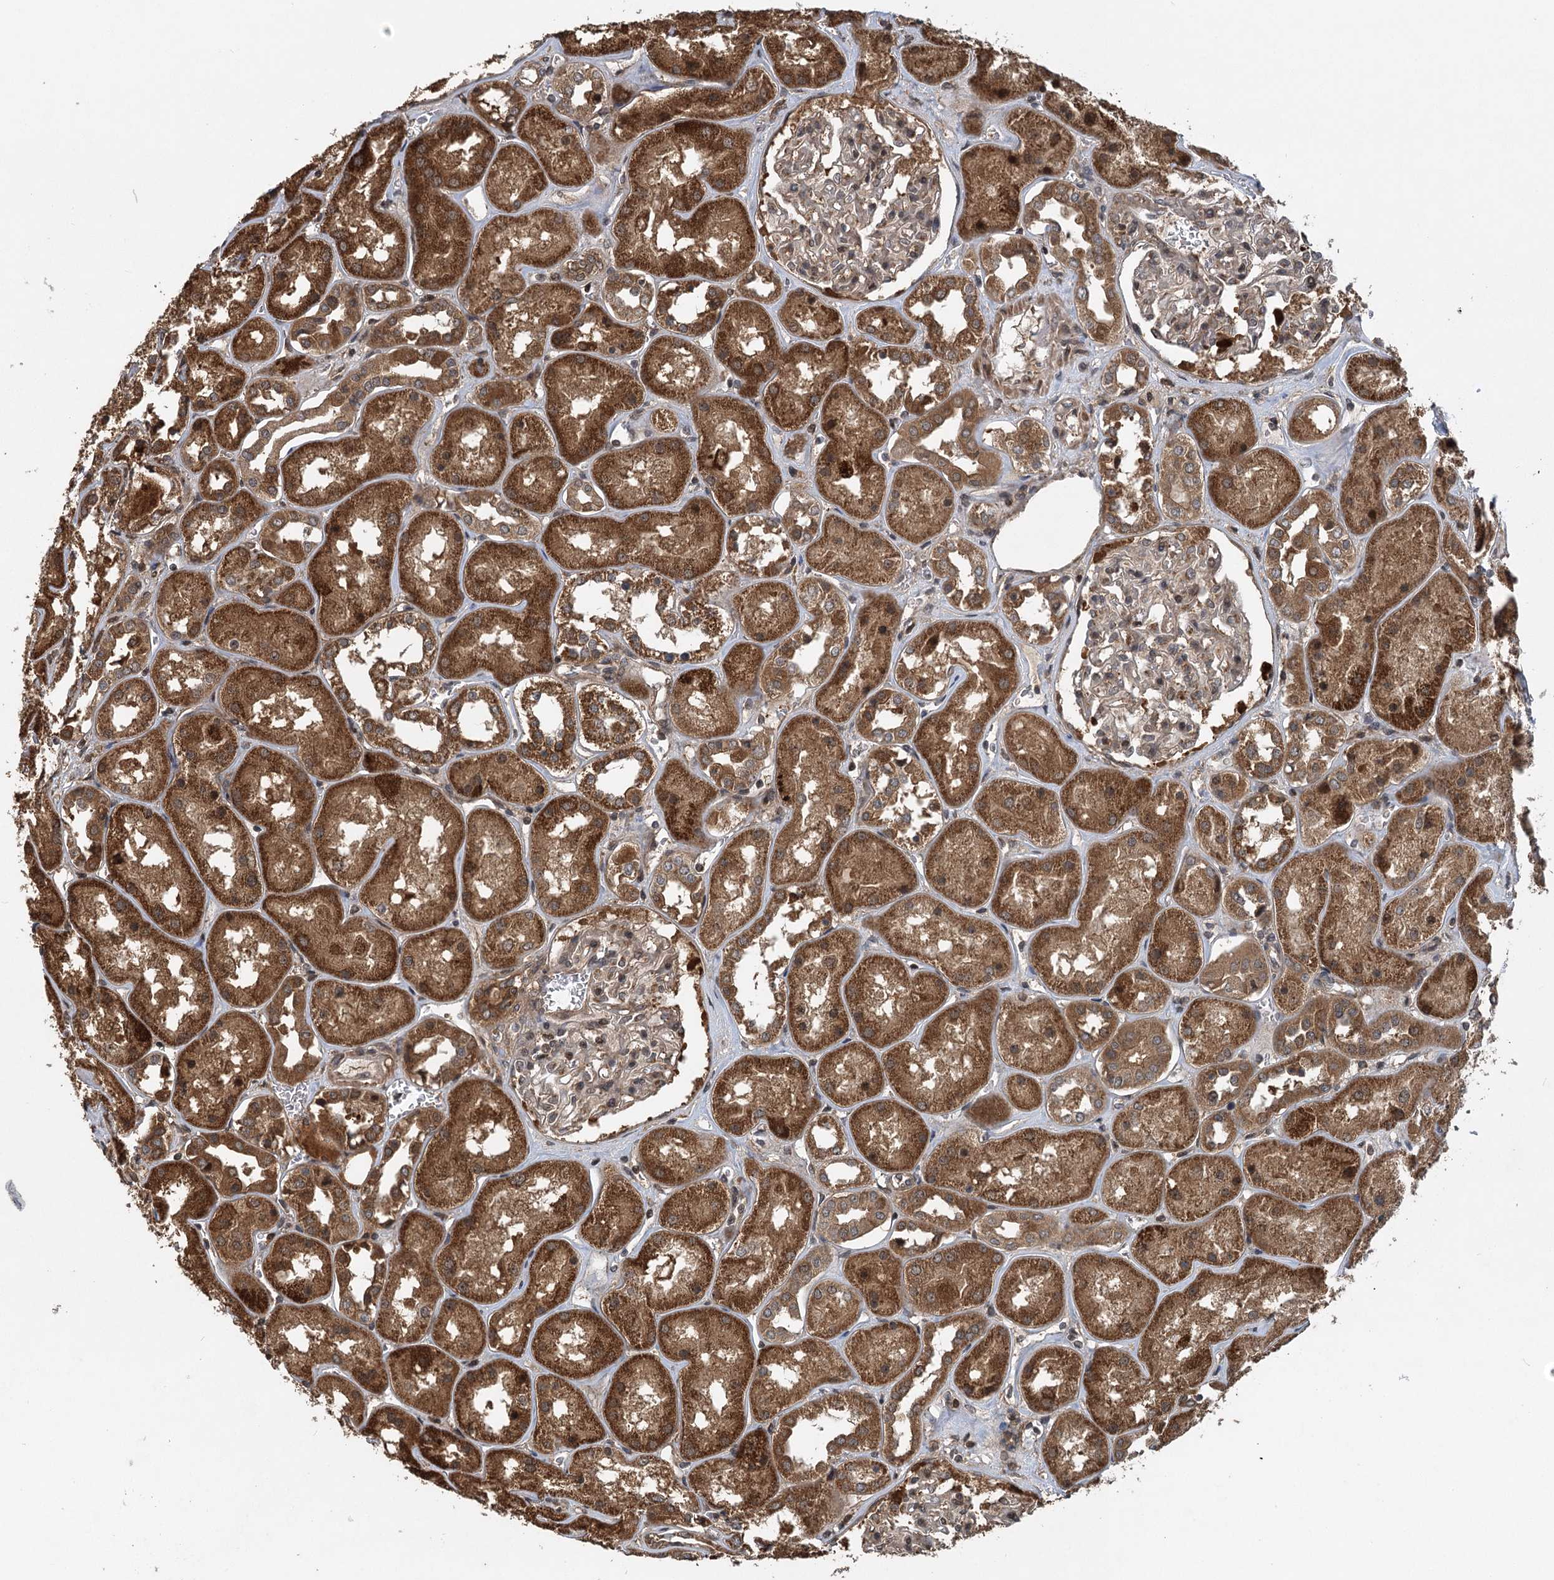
{"staining": {"intensity": "weak", "quantity": "25%-75%", "location": "cytoplasmic/membranous"}, "tissue": "kidney", "cell_type": "Cells in glomeruli", "image_type": "normal", "snomed": [{"axis": "morphology", "description": "Normal tissue, NOS"}, {"axis": "topography", "description": "Kidney"}], "caption": "Kidney stained with DAB immunohistochemistry shows low levels of weak cytoplasmic/membranous positivity in about 25%-75% of cells in glomeruli. The staining was performed using DAB to visualize the protein expression in brown, while the nuclei were stained in blue with hematoxylin (Magnification: 20x).", "gene": "INSIG2", "patient": {"sex": "male", "age": 70}}